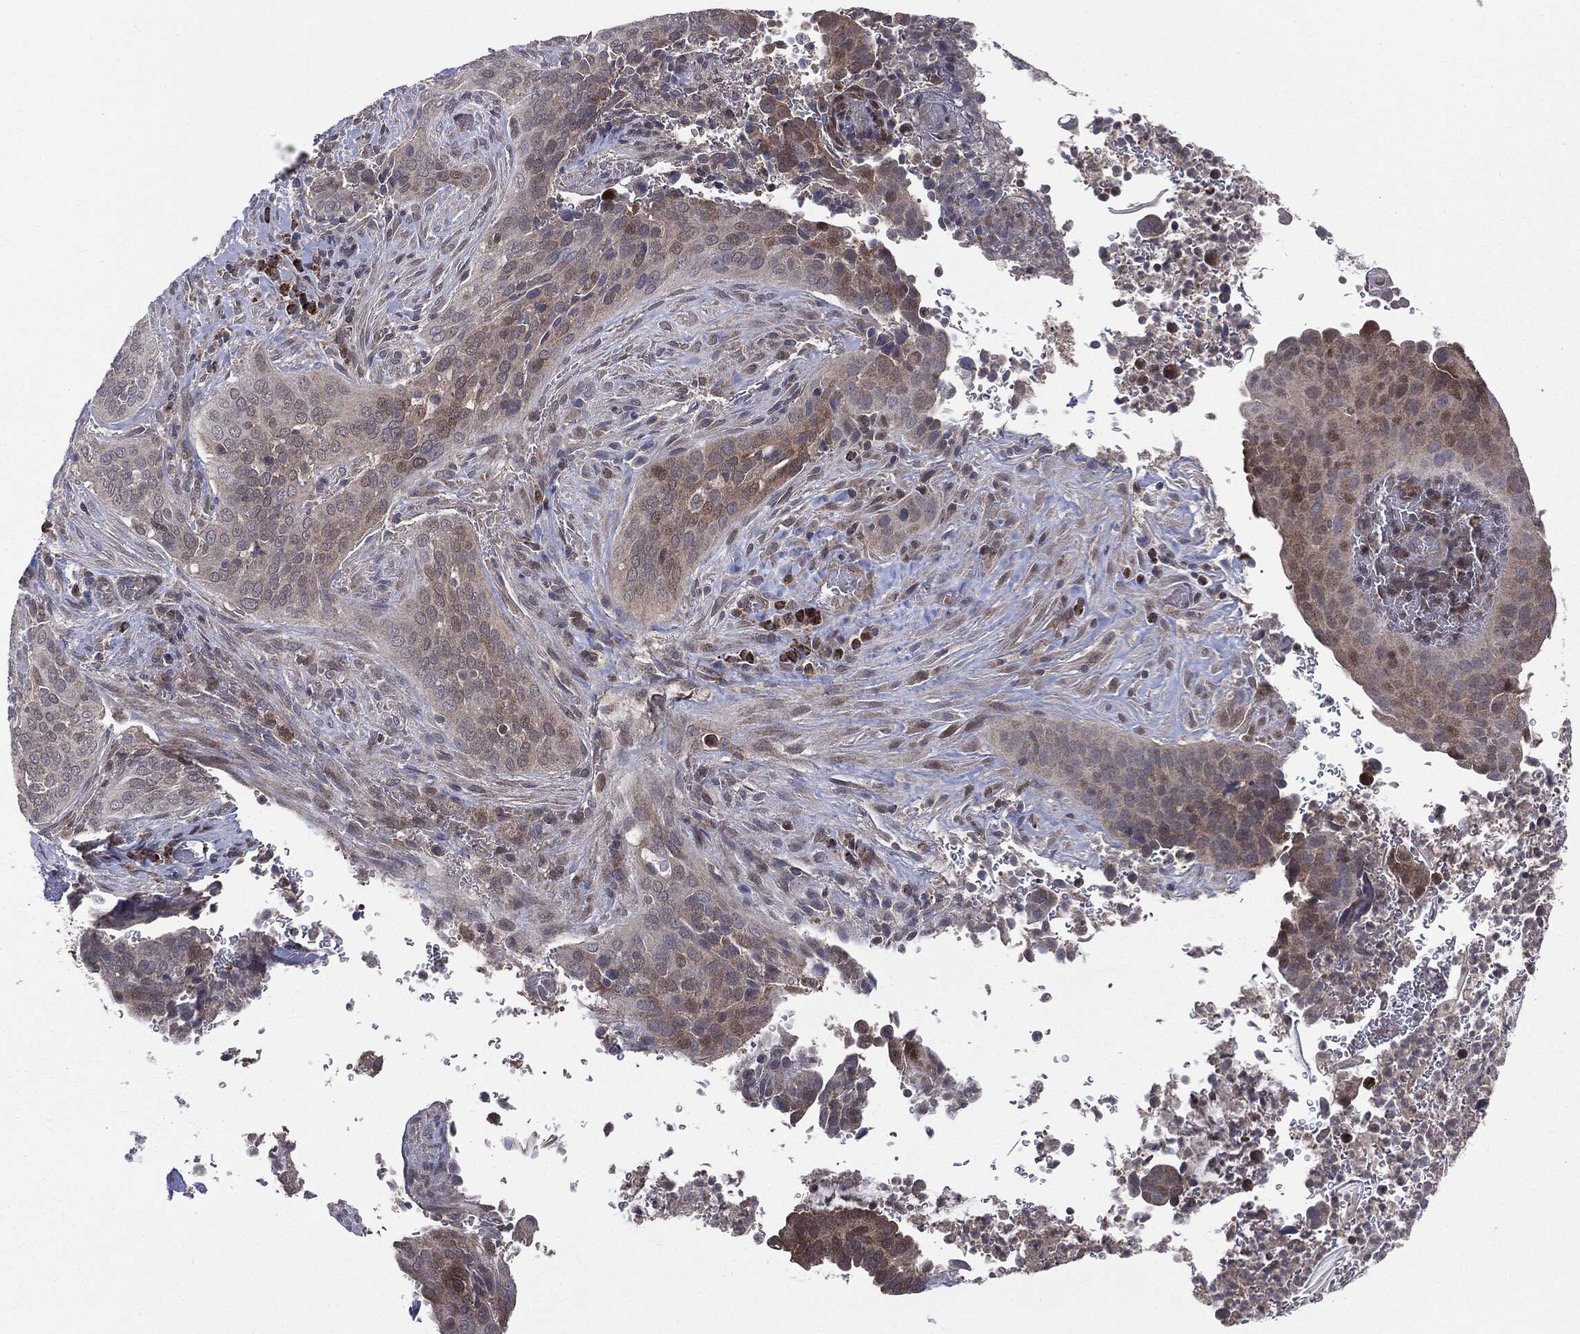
{"staining": {"intensity": "negative", "quantity": "none", "location": "none"}, "tissue": "cervical cancer", "cell_type": "Tumor cells", "image_type": "cancer", "snomed": [{"axis": "morphology", "description": "Squamous cell carcinoma, NOS"}, {"axis": "topography", "description": "Cervix"}], "caption": "Protein analysis of cervical cancer (squamous cell carcinoma) reveals no significant positivity in tumor cells.", "gene": "PTPA", "patient": {"sex": "female", "age": 38}}